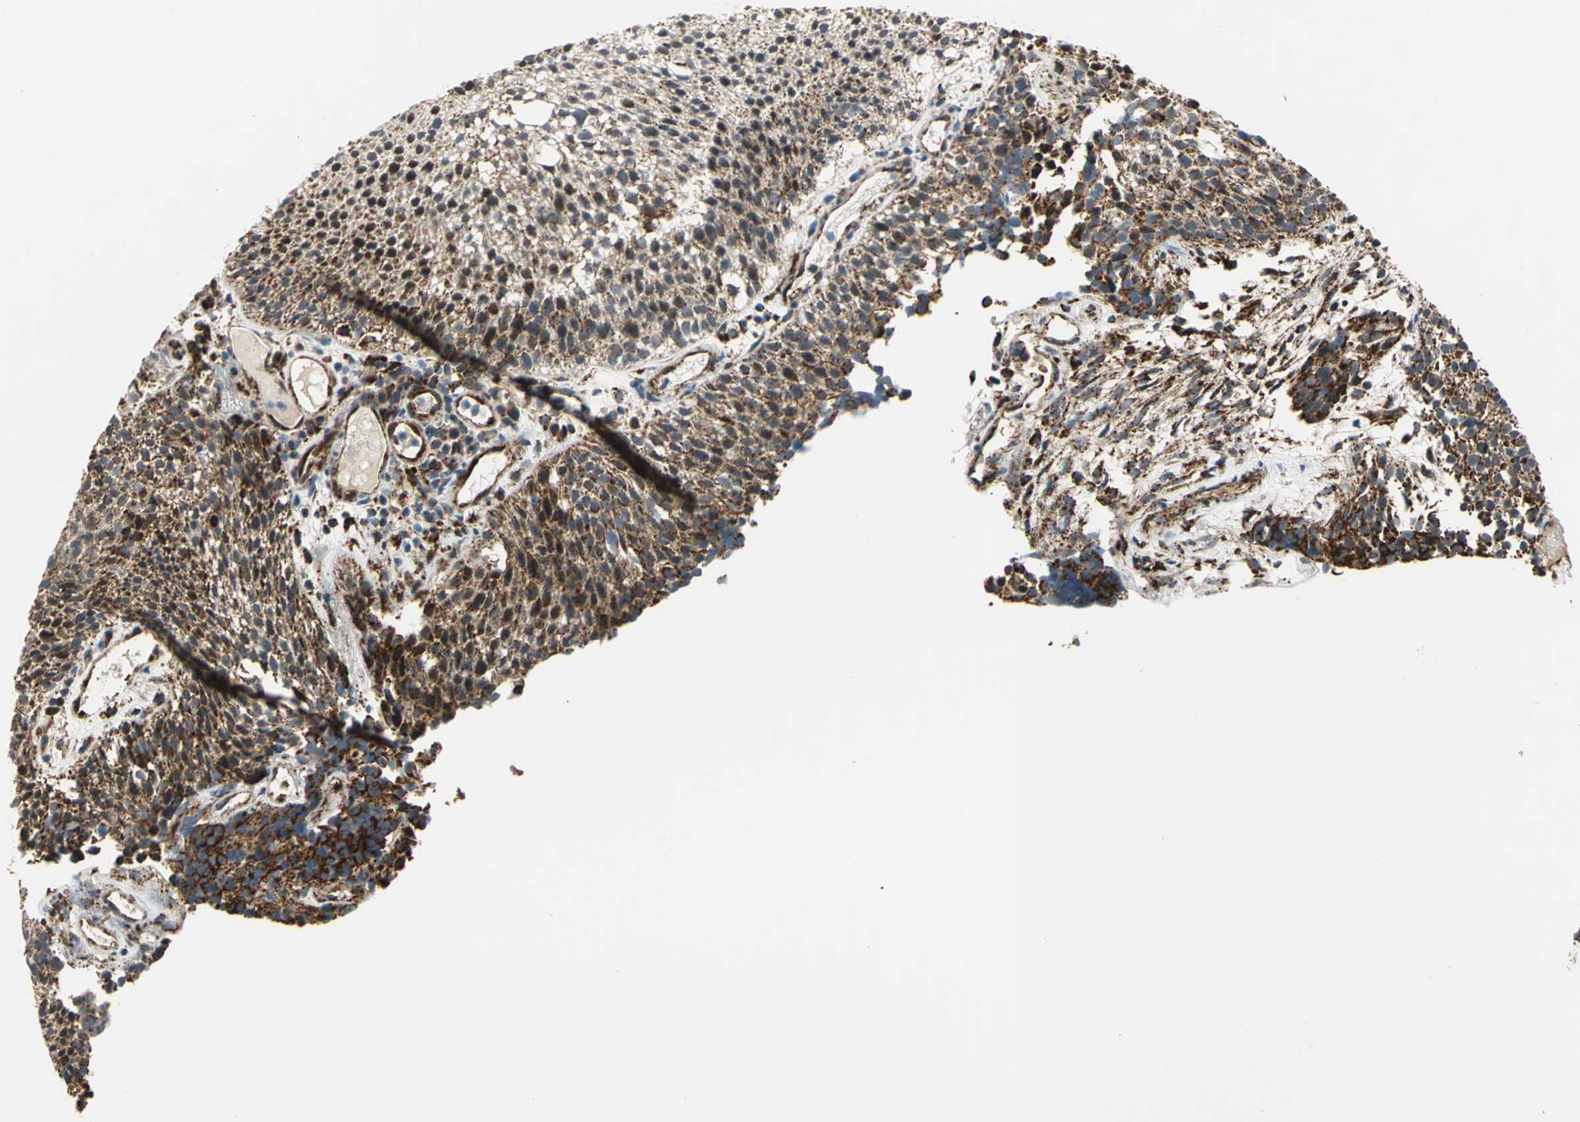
{"staining": {"intensity": "strong", "quantity": ">75%", "location": "cytoplasmic/membranous,nuclear"}, "tissue": "urothelial cancer", "cell_type": "Tumor cells", "image_type": "cancer", "snomed": [{"axis": "morphology", "description": "Urothelial carcinoma, Low grade"}, {"axis": "topography", "description": "Urinary bladder"}], "caption": "Strong cytoplasmic/membranous and nuclear staining for a protein is seen in about >75% of tumor cells of urothelial carcinoma (low-grade) using IHC.", "gene": "MRPS22", "patient": {"sex": "male", "age": 85}}